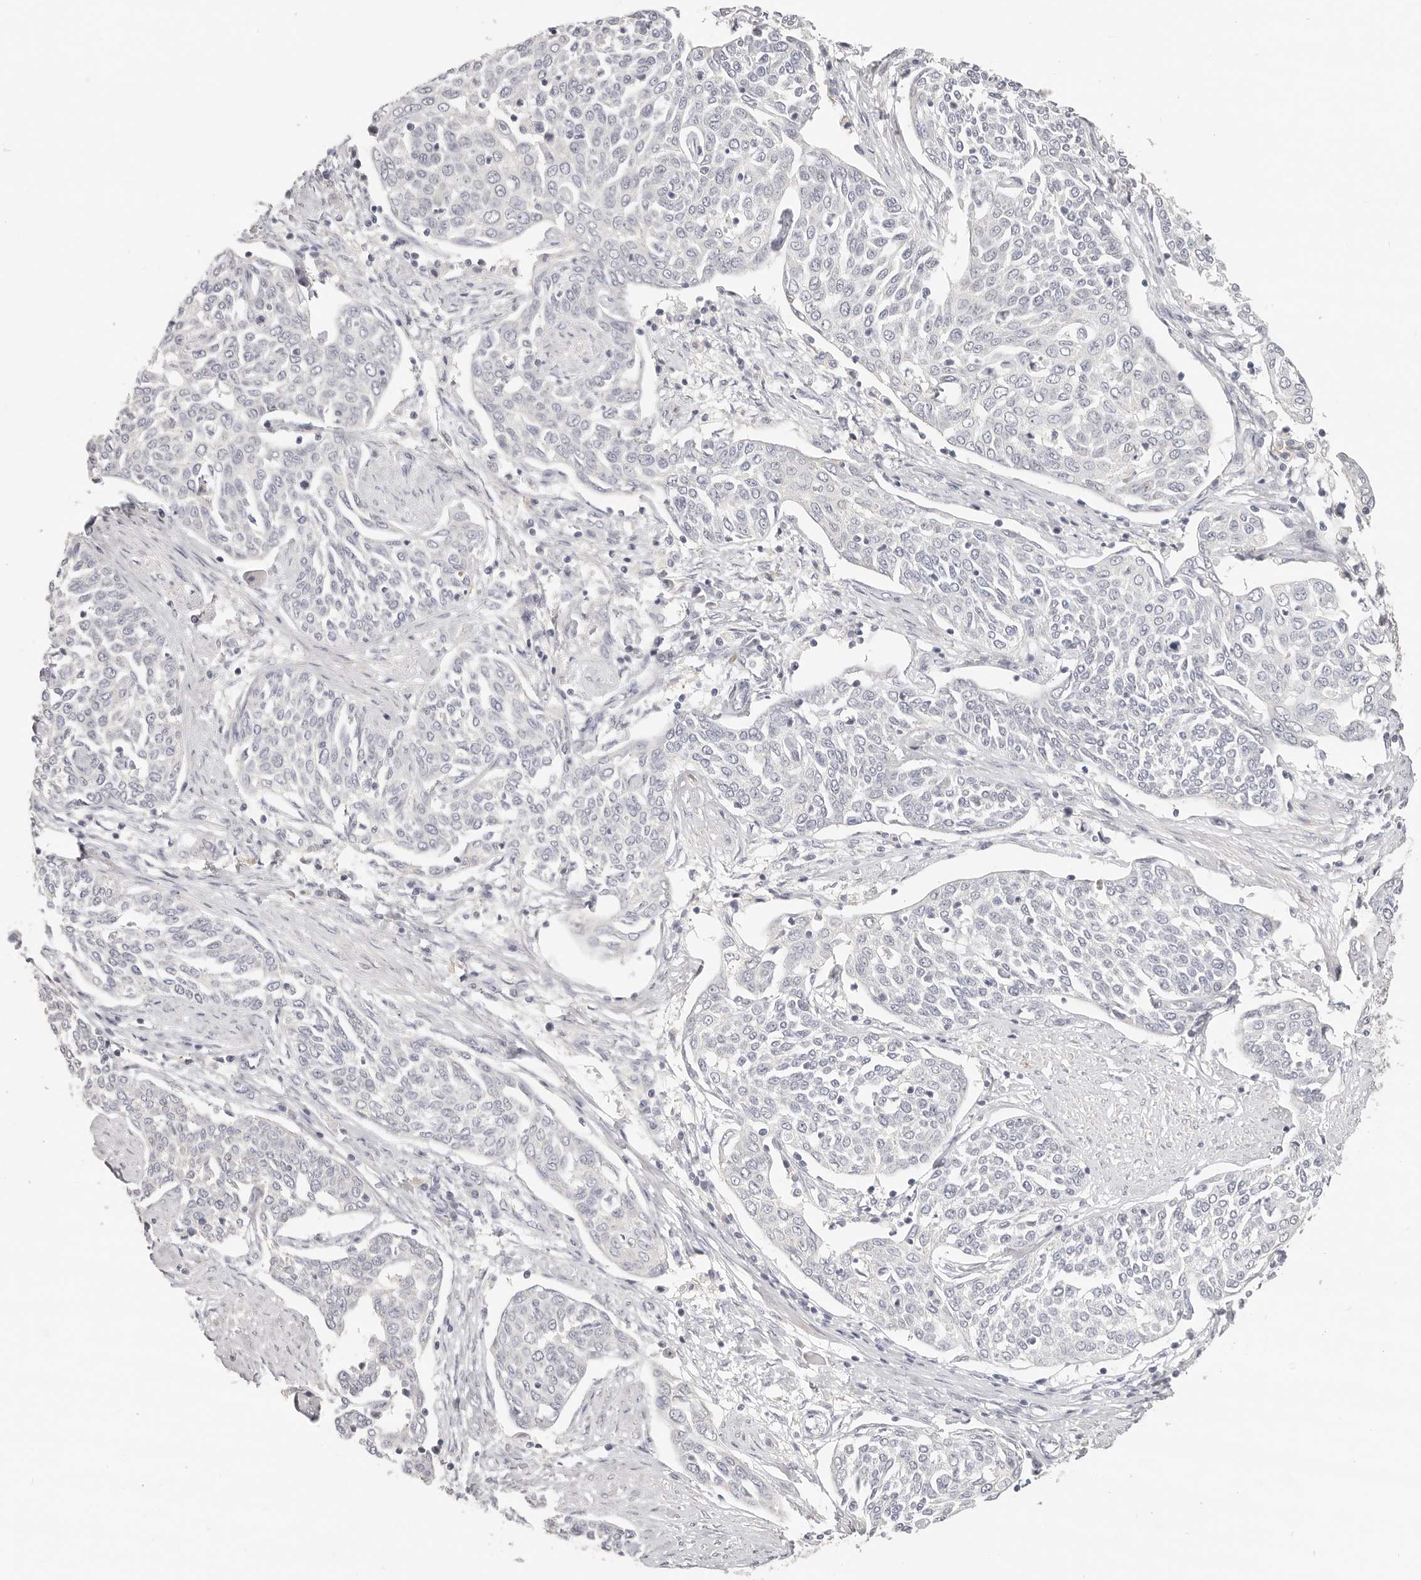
{"staining": {"intensity": "negative", "quantity": "none", "location": "none"}, "tissue": "cervical cancer", "cell_type": "Tumor cells", "image_type": "cancer", "snomed": [{"axis": "morphology", "description": "Squamous cell carcinoma, NOS"}, {"axis": "topography", "description": "Cervix"}], "caption": "A high-resolution image shows immunohistochemistry staining of cervical cancer, which demonstrates no significant staining in tumor cells. (Stains: DAB immunohistochemistry with hematoxylin counter stain, Microscopy: brightfield microscopy at high magnification).", "gene": "DTNBP1", "patient": {"sex": "female", "age": 34}}